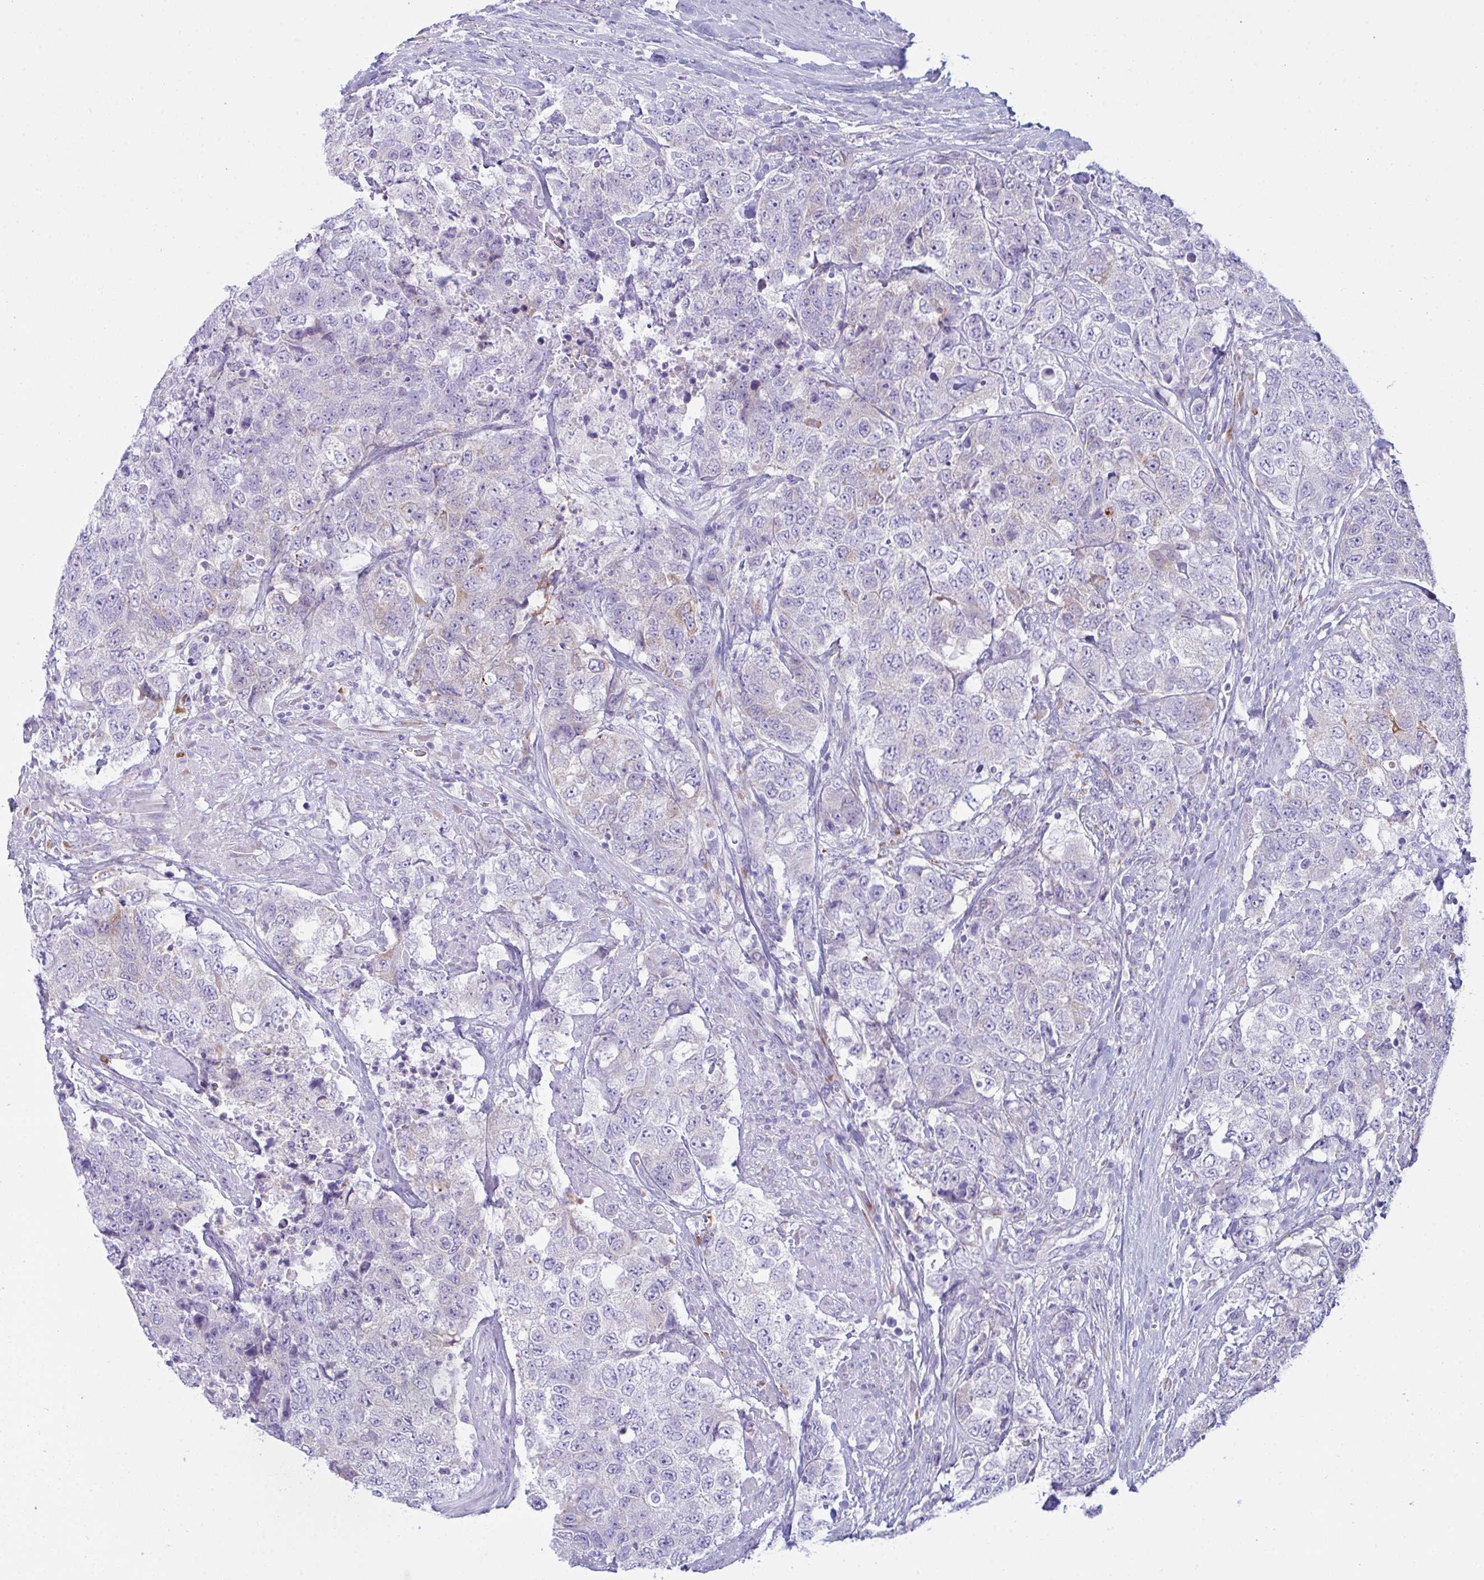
{"staining": {"intensity": "negative", "quantity": "none", "location": "none"}, "tissue": "urothelial cancer", "cell_type": "Tumor cells", "image_type": "cancer", "snomed": [{"axis": "morphology", "description": "Urothelial carcinoma, High grade"}, {"axis": "topography", "description": "Urinary bladder"}], "caption": "This is a image of immunohistochemistry staining of high-grade urothelial carcinoma, which shows no positivity in tumor cells.", "gene": "BBS1", "patient": {"sex": "female", "age": 78}}